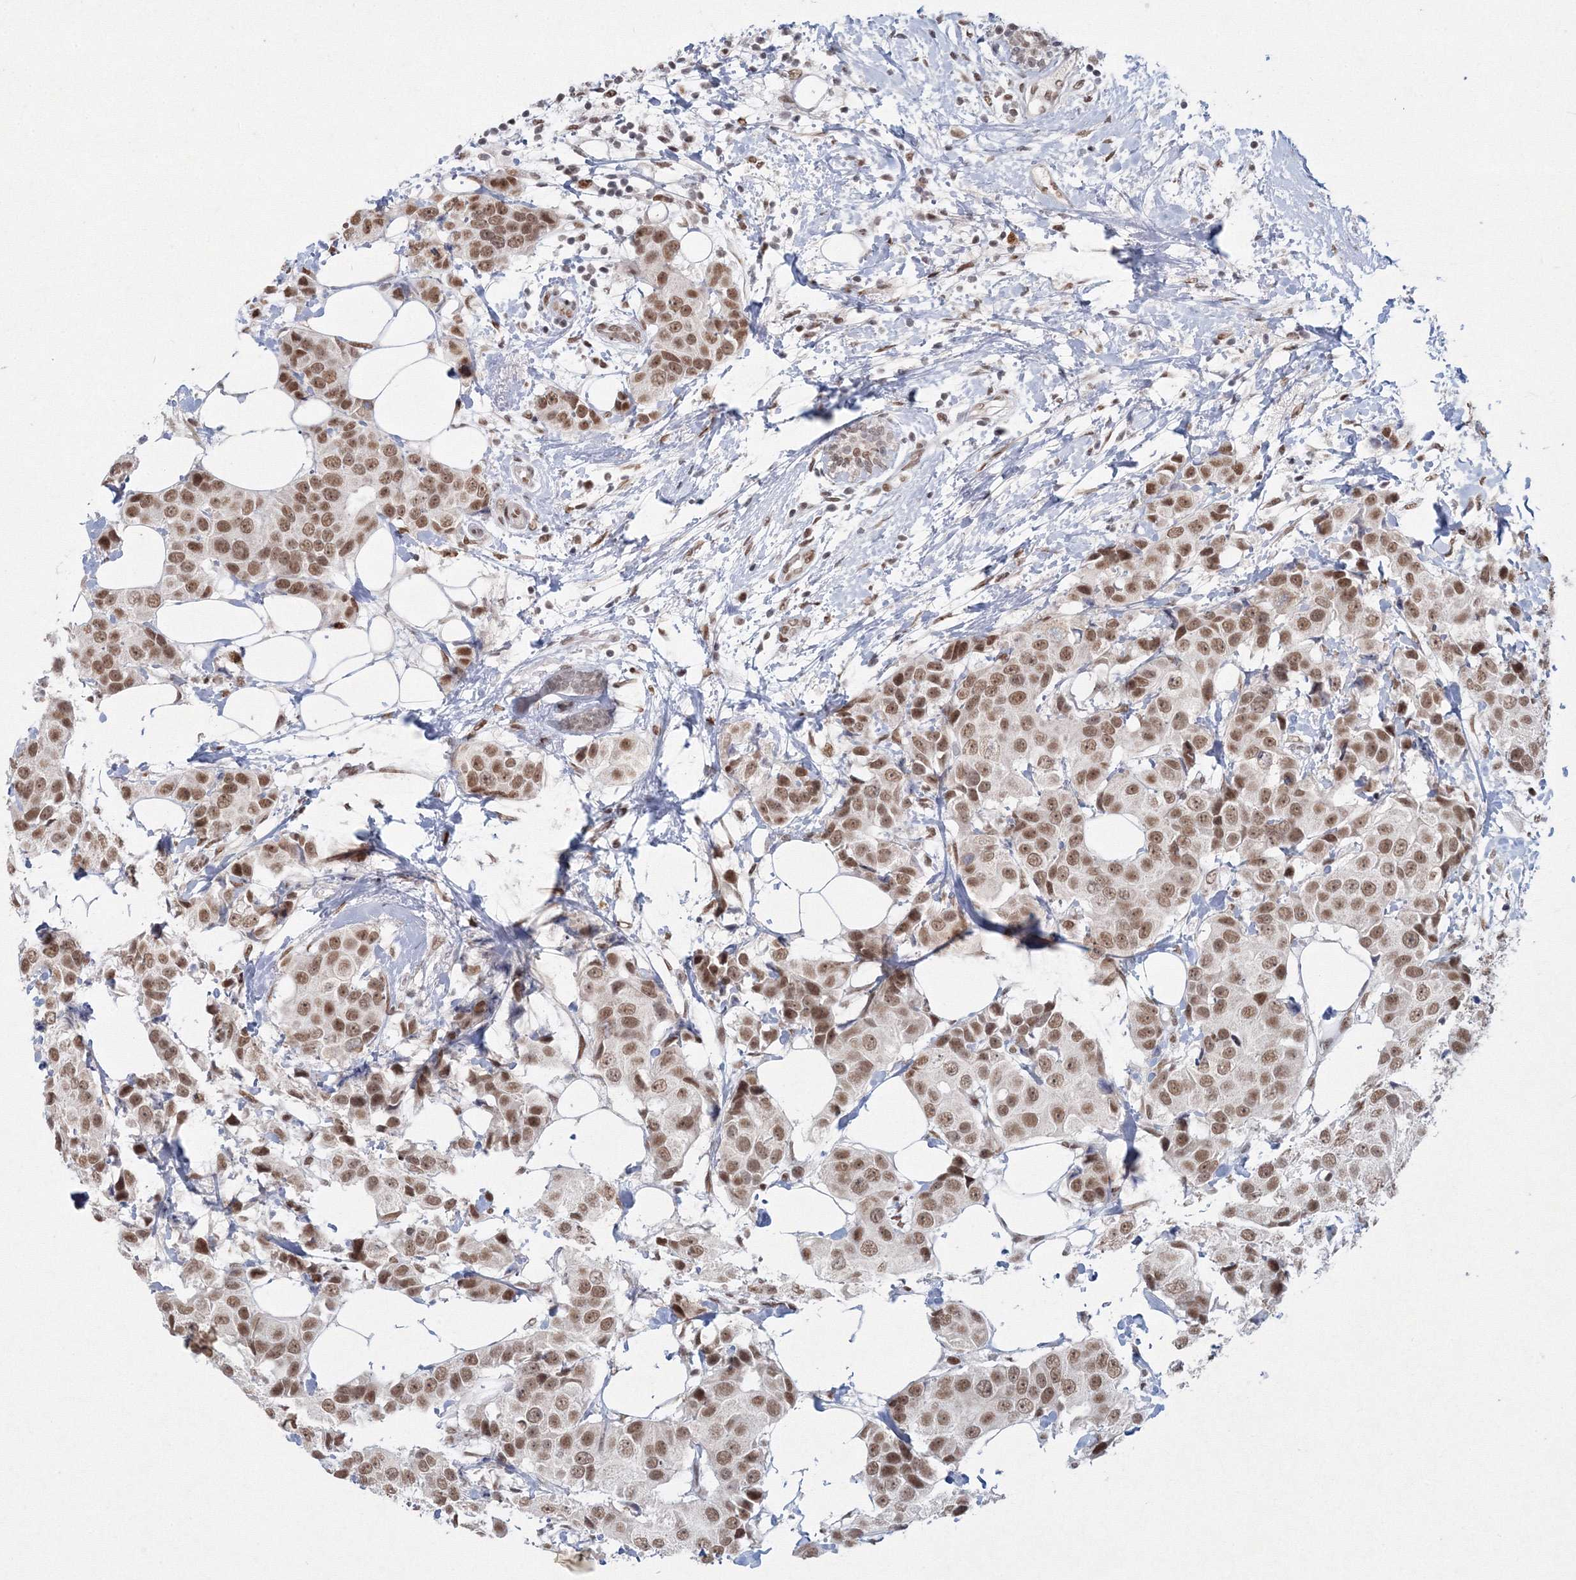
{"staining": {"intensity": "moderate", "quantity": ">75%", "location": "nuclear"}, "tissue": "breast cancer", "cell_type": "Tumor cells", "image_type": "cancer", "snomed": [{"axis": "morphology", "description": "Normal tissue, NOS"}, {"axis": "morphology", "description": "Duct carcinoma"}, {"axis": "topography", "description": "Breast"}], "caption": "Human breast invasive ductal carcinoma stained for a protein (brown) demonstrates moderate nuclear positive expression in about >75% of tumor cells.", "gene": "C3orf33", "patient": {"sex": "female", "age": 39}}